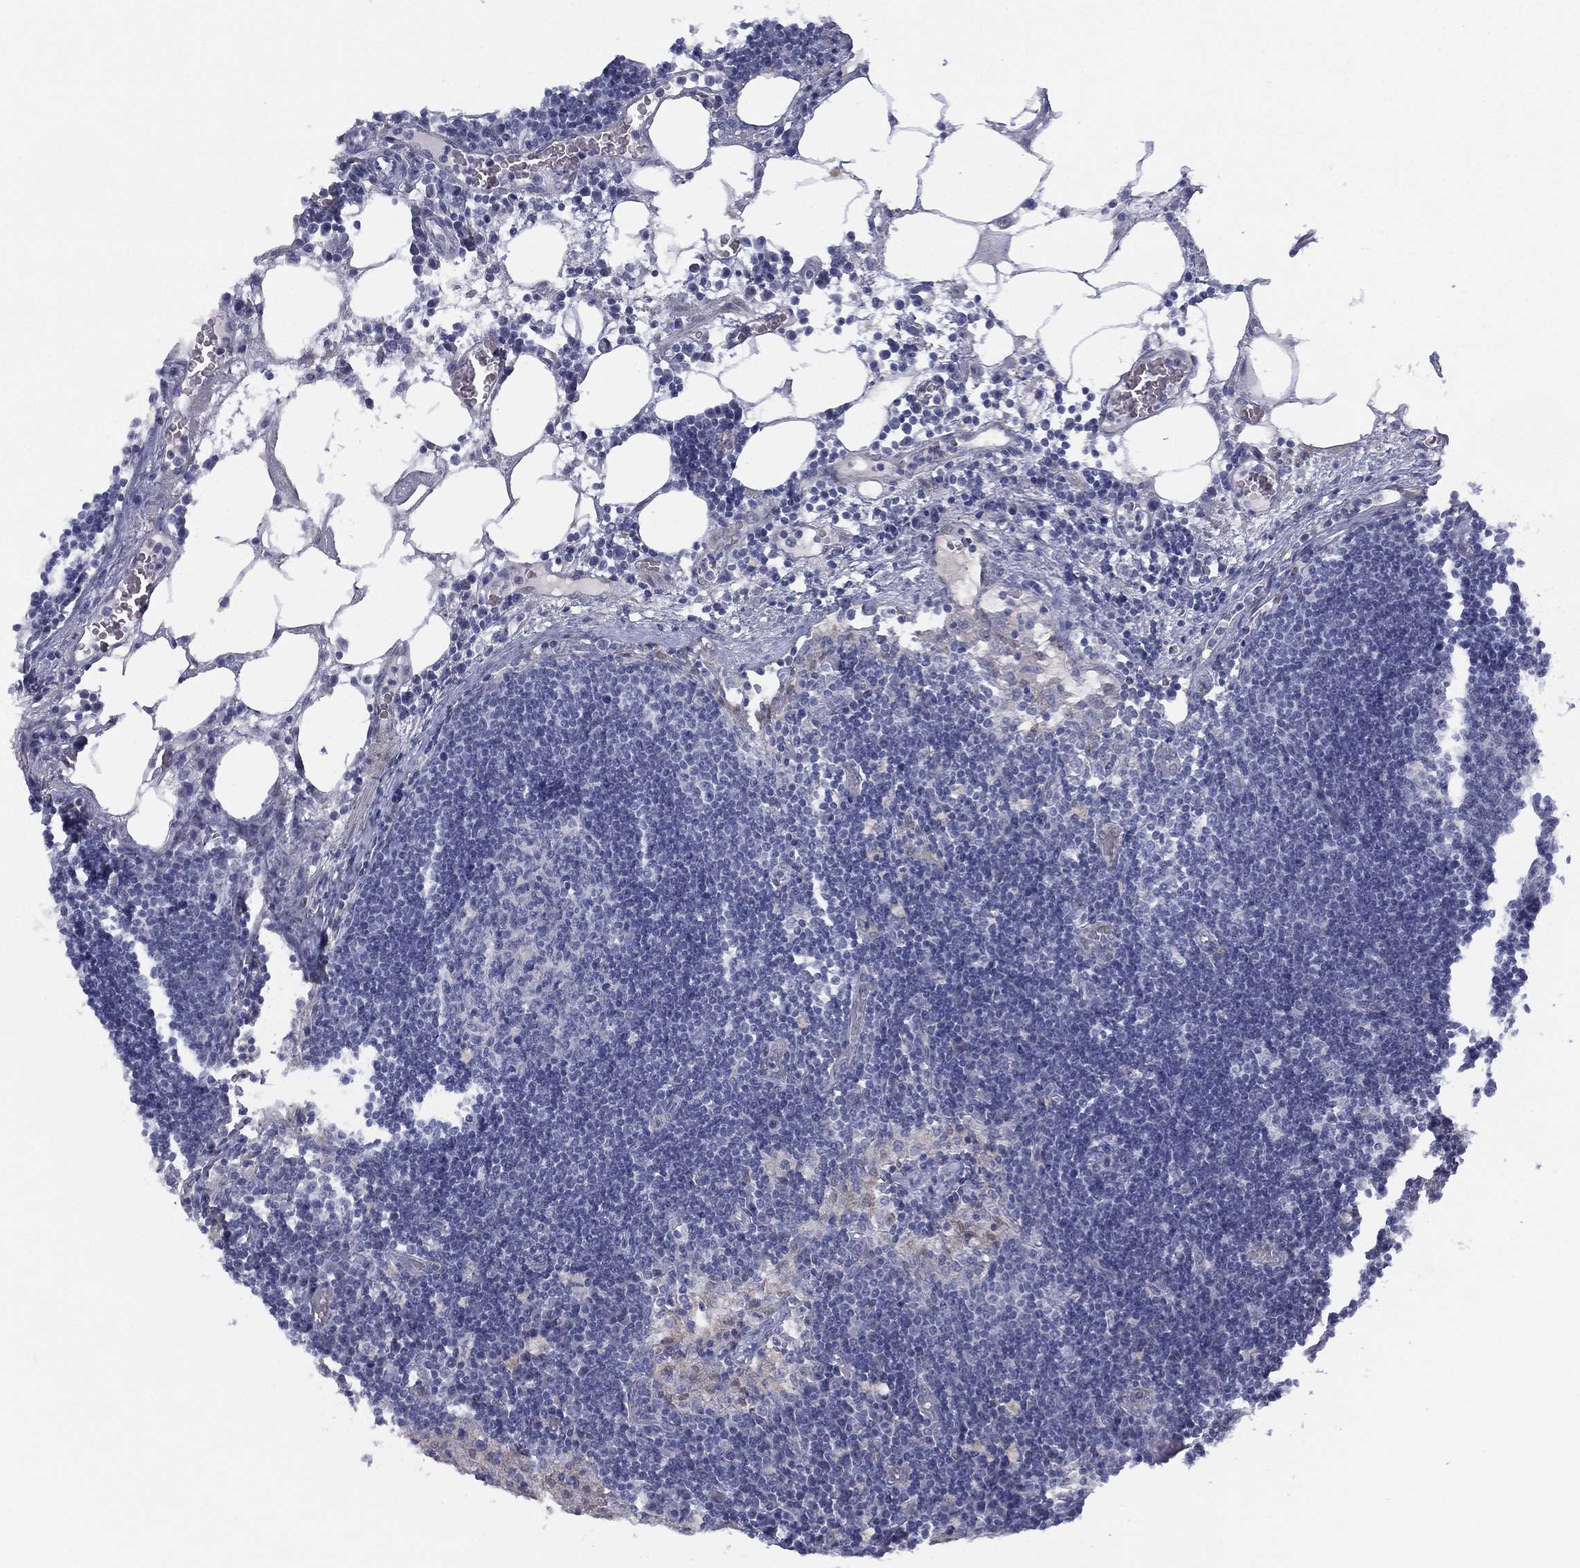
{"staining": {"intensity": "negative", "quantity": "none", "location": "none"}, "tissue": "lymph node", "cell_type": "Germinal center cells", "image_type": "normal", "snomed": [{"axis": "morphology", "description": "Normal tissue, NOS"}, {"axis": "topography", "description": "Lymph node"}], "caption": "DAB immunohistochemical staining of benign lymph node exhibits no significant staining in germinal center cells.", "gene": "DDAH1", "patient": {"sex": "male", "age": 63}}